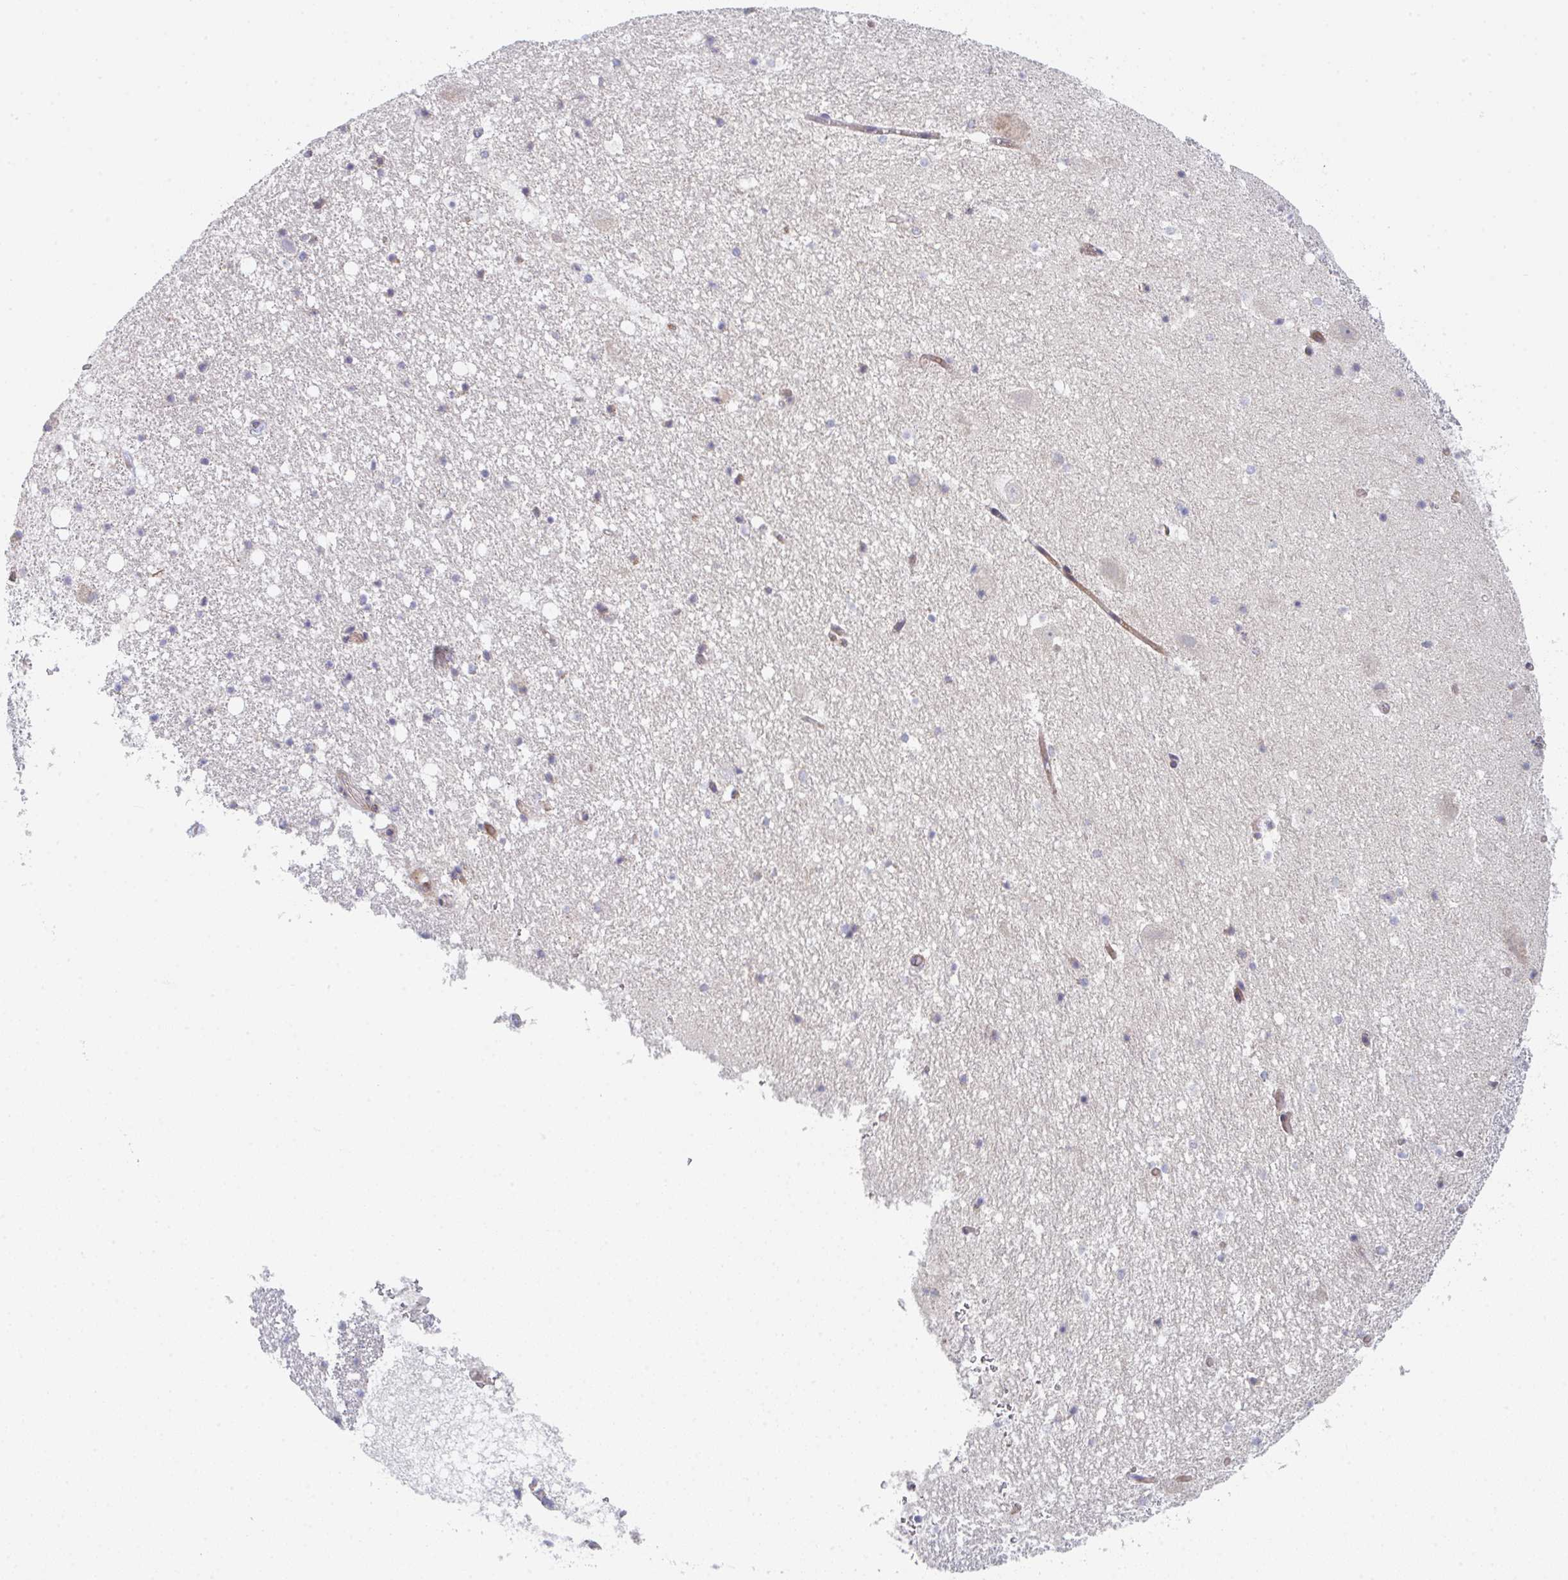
{"staining": {"intensity": "negative", "quantity": "none", "location": "none"}, "tissue": "hippocampus", "cell_type": "Glial cells", "image_type": "normal", "snomed": [{"axis": "morphology", "description": "Normal tissue, NOS"}, {"axis": "topography", "description": "Hippocampus"}], "caption": "An image of human hippocampus is negative for staining in glial cells.", "gene": "ZNF644", "patient": {"sex": "female", "age": 42}}